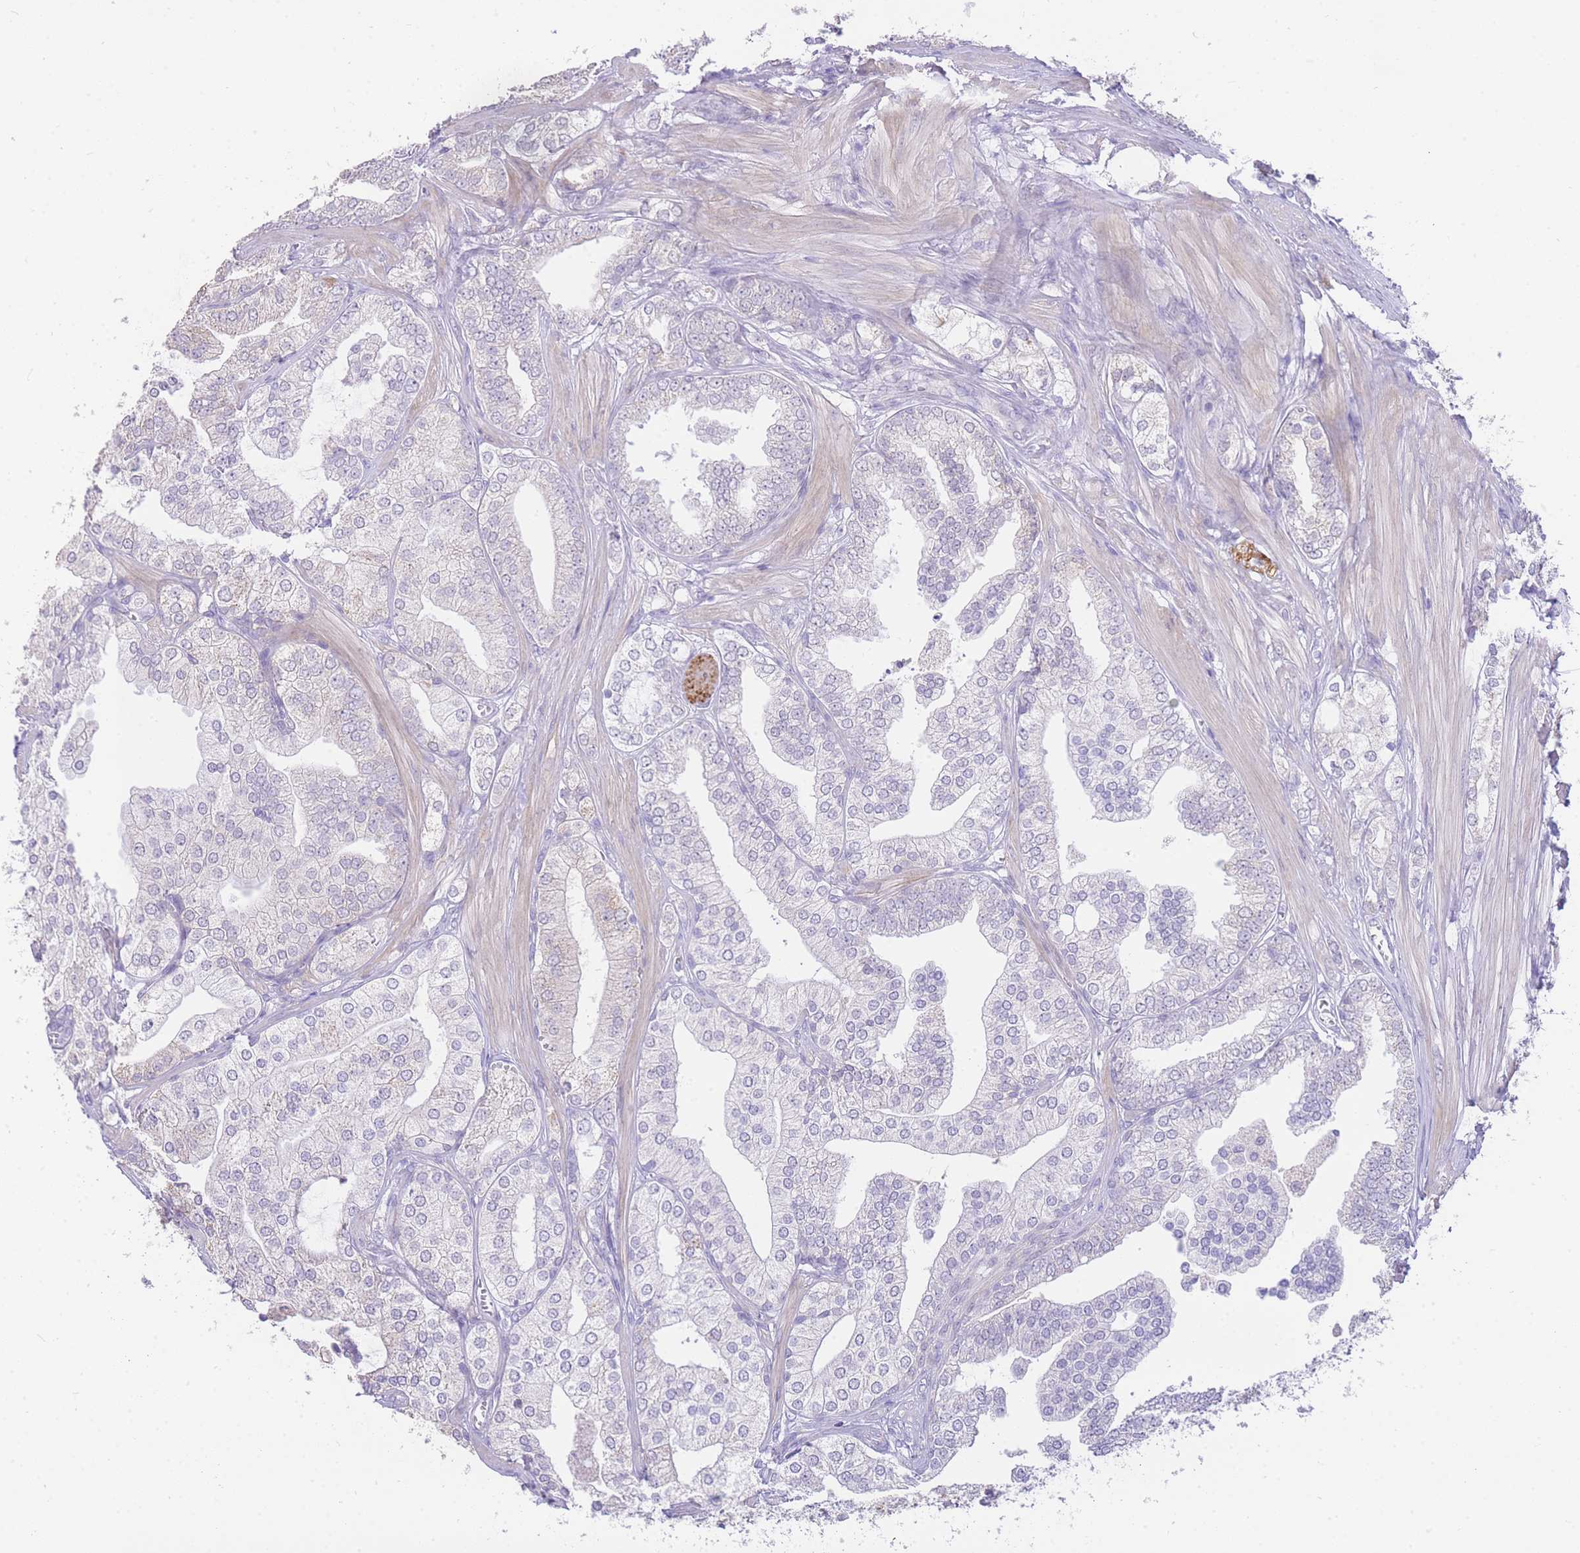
{"staining": {"intensity": "negative", "quantity": "none", "location": "none"}, "tissue": "prostate cancer", "cell_type": "Tumor cells", "image_type": "cancer", "snomed": [{"axis": "morphology", "description": "Adenocarcinoma, High grade"}, {"axis": "topography", "description": "Prostate"}], "caption": "Histopathology image shows no significant protein staining in tumor cells of high-grade adenocarcinoma (prostate). (Stains: DAB IHC with hematoxylin counter stain, Microscopy: brightfield microscopy at high magnification).", "gene": "C2orf88", "patient": {"sex": "male", "age": 50}}